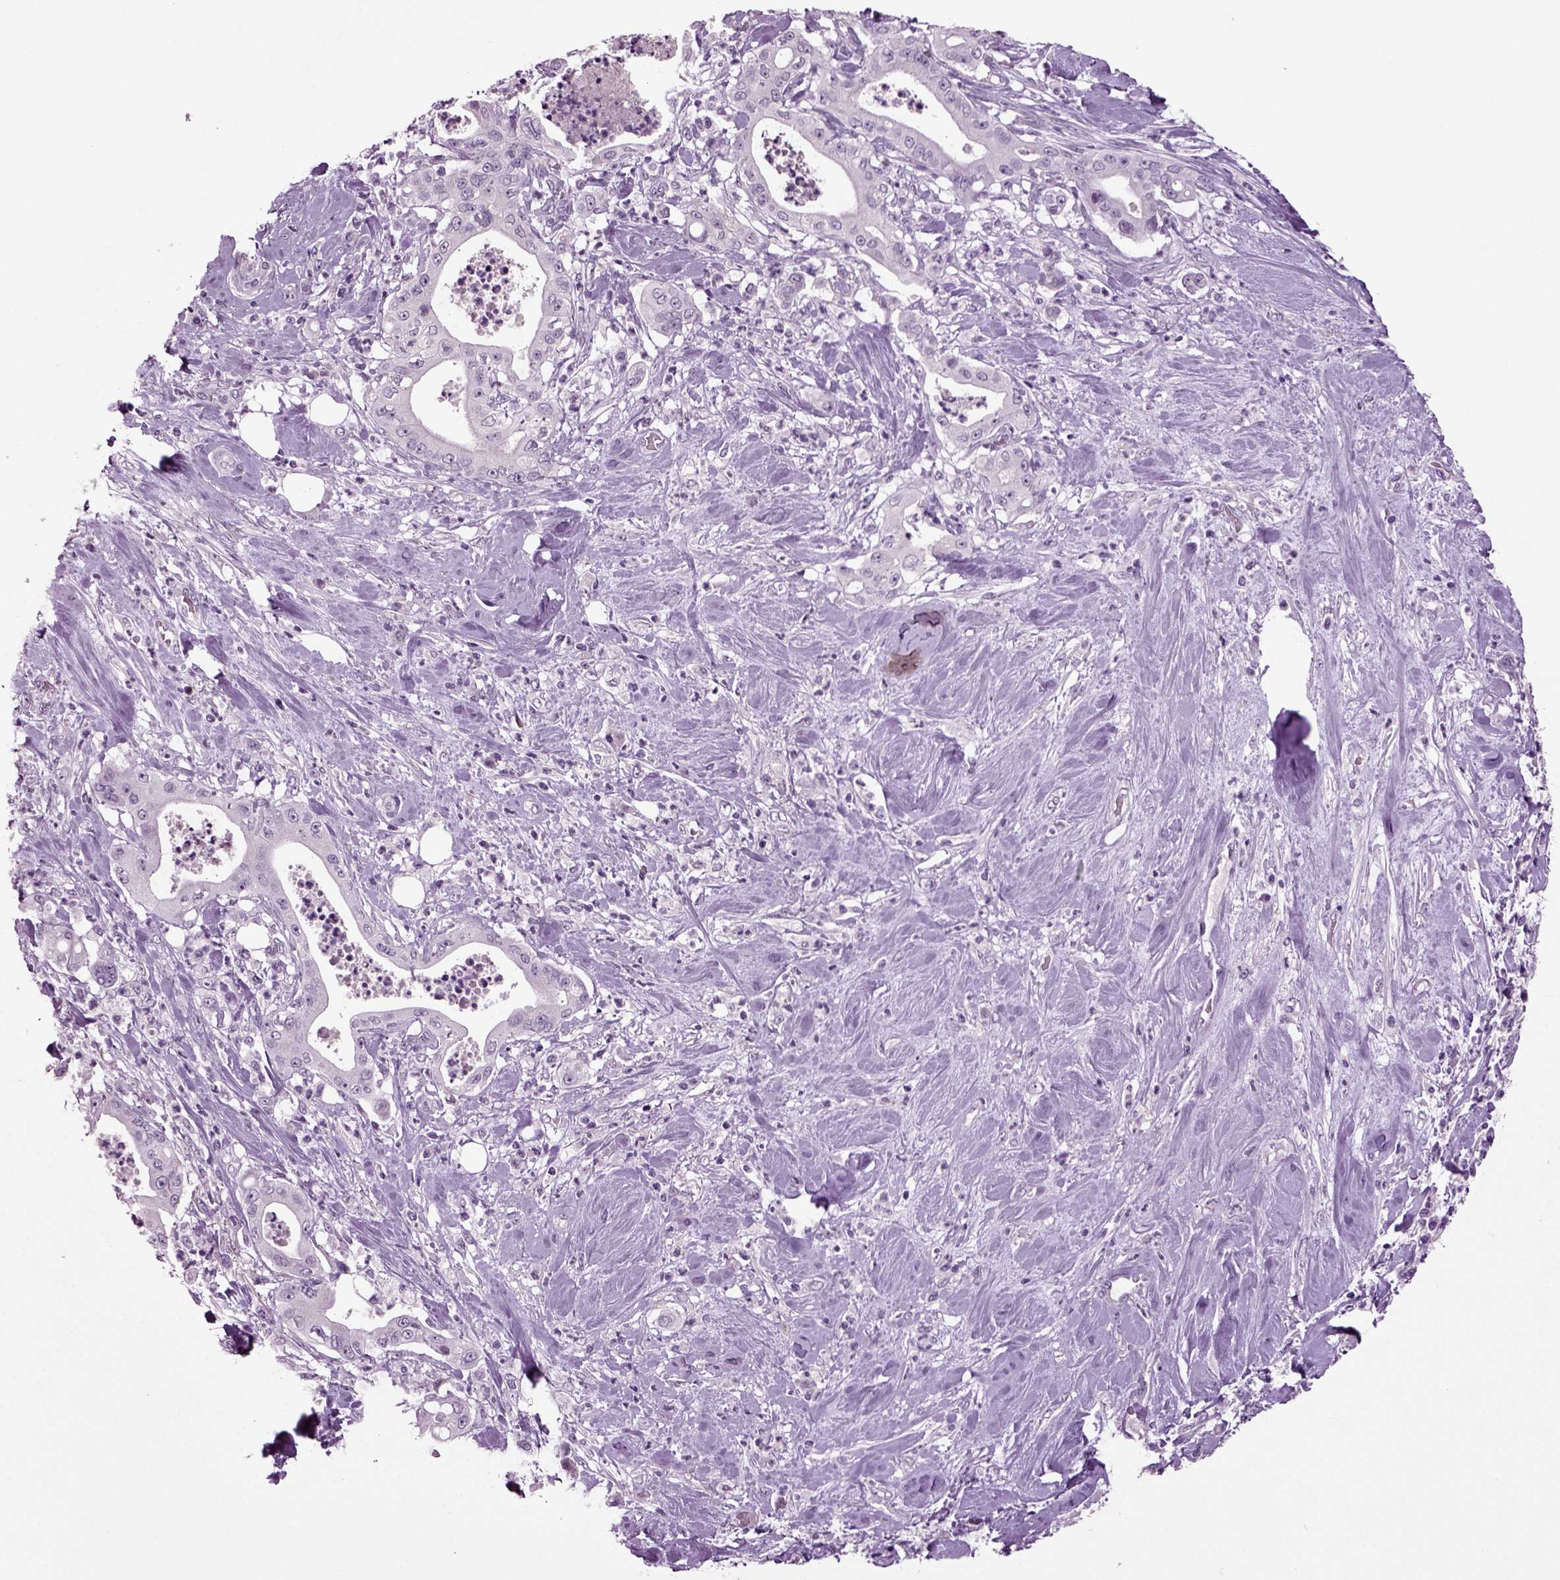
{"staining": {"intensity": "negative", "quantity": "none", "location": "none"}, "tissue": "pancreatic cancer", "cell_type": "Tumor cells", "image_type": "cancer", "snomed": [{"axis": "morphology", "description": "Adenocarcinoma, NOS"}, {"axis": "topography", "description": "Pancreas"}], "caption": "The immunohistochemistry histopathology image has no significant expression in tumor cells of pancreatic cancer (adenocarcinoma) tissue. (DAB immunohistochemistry with hematoxylin counter stain).", "gene": "SLC17A6", "patient": {"sex": "male", "age": 71}}